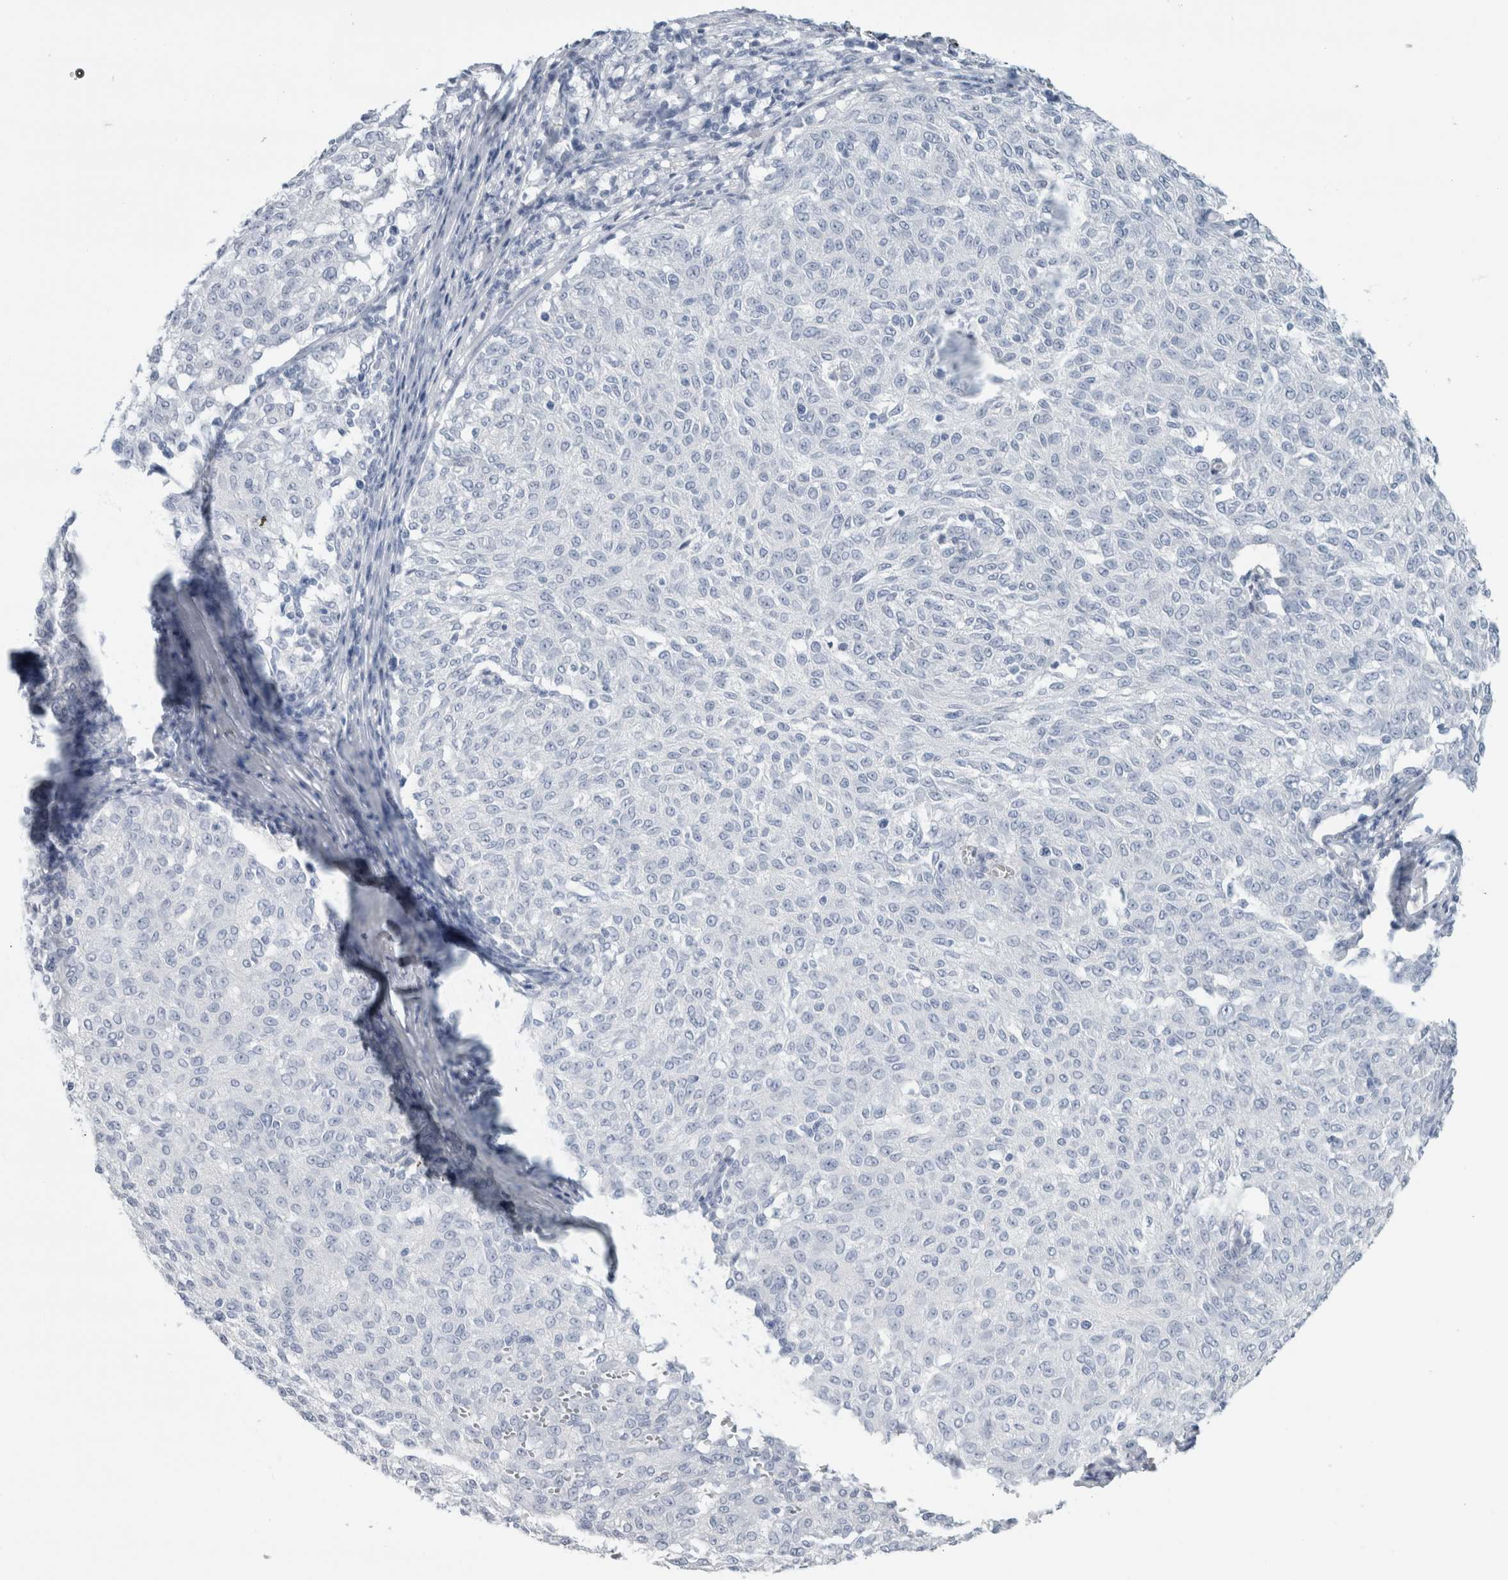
{"staining": {"intensity": "negative", "quantity": "none", "location": "none"}, "tissue": "melanoma", "cell_type": "Tumor cells", "image_type": "cancer", "snomed": [{"axis": "morphology", "description": "Malignant melanoma, NOS"}, {"axis": "topography", "description": "Skin"}], "caption": "Immunohistochemical staining of melanoma reveals no significant expression in tumor cells.", "gene": "RPH3AL", "patient": {"sex": "female", "age": 72}}